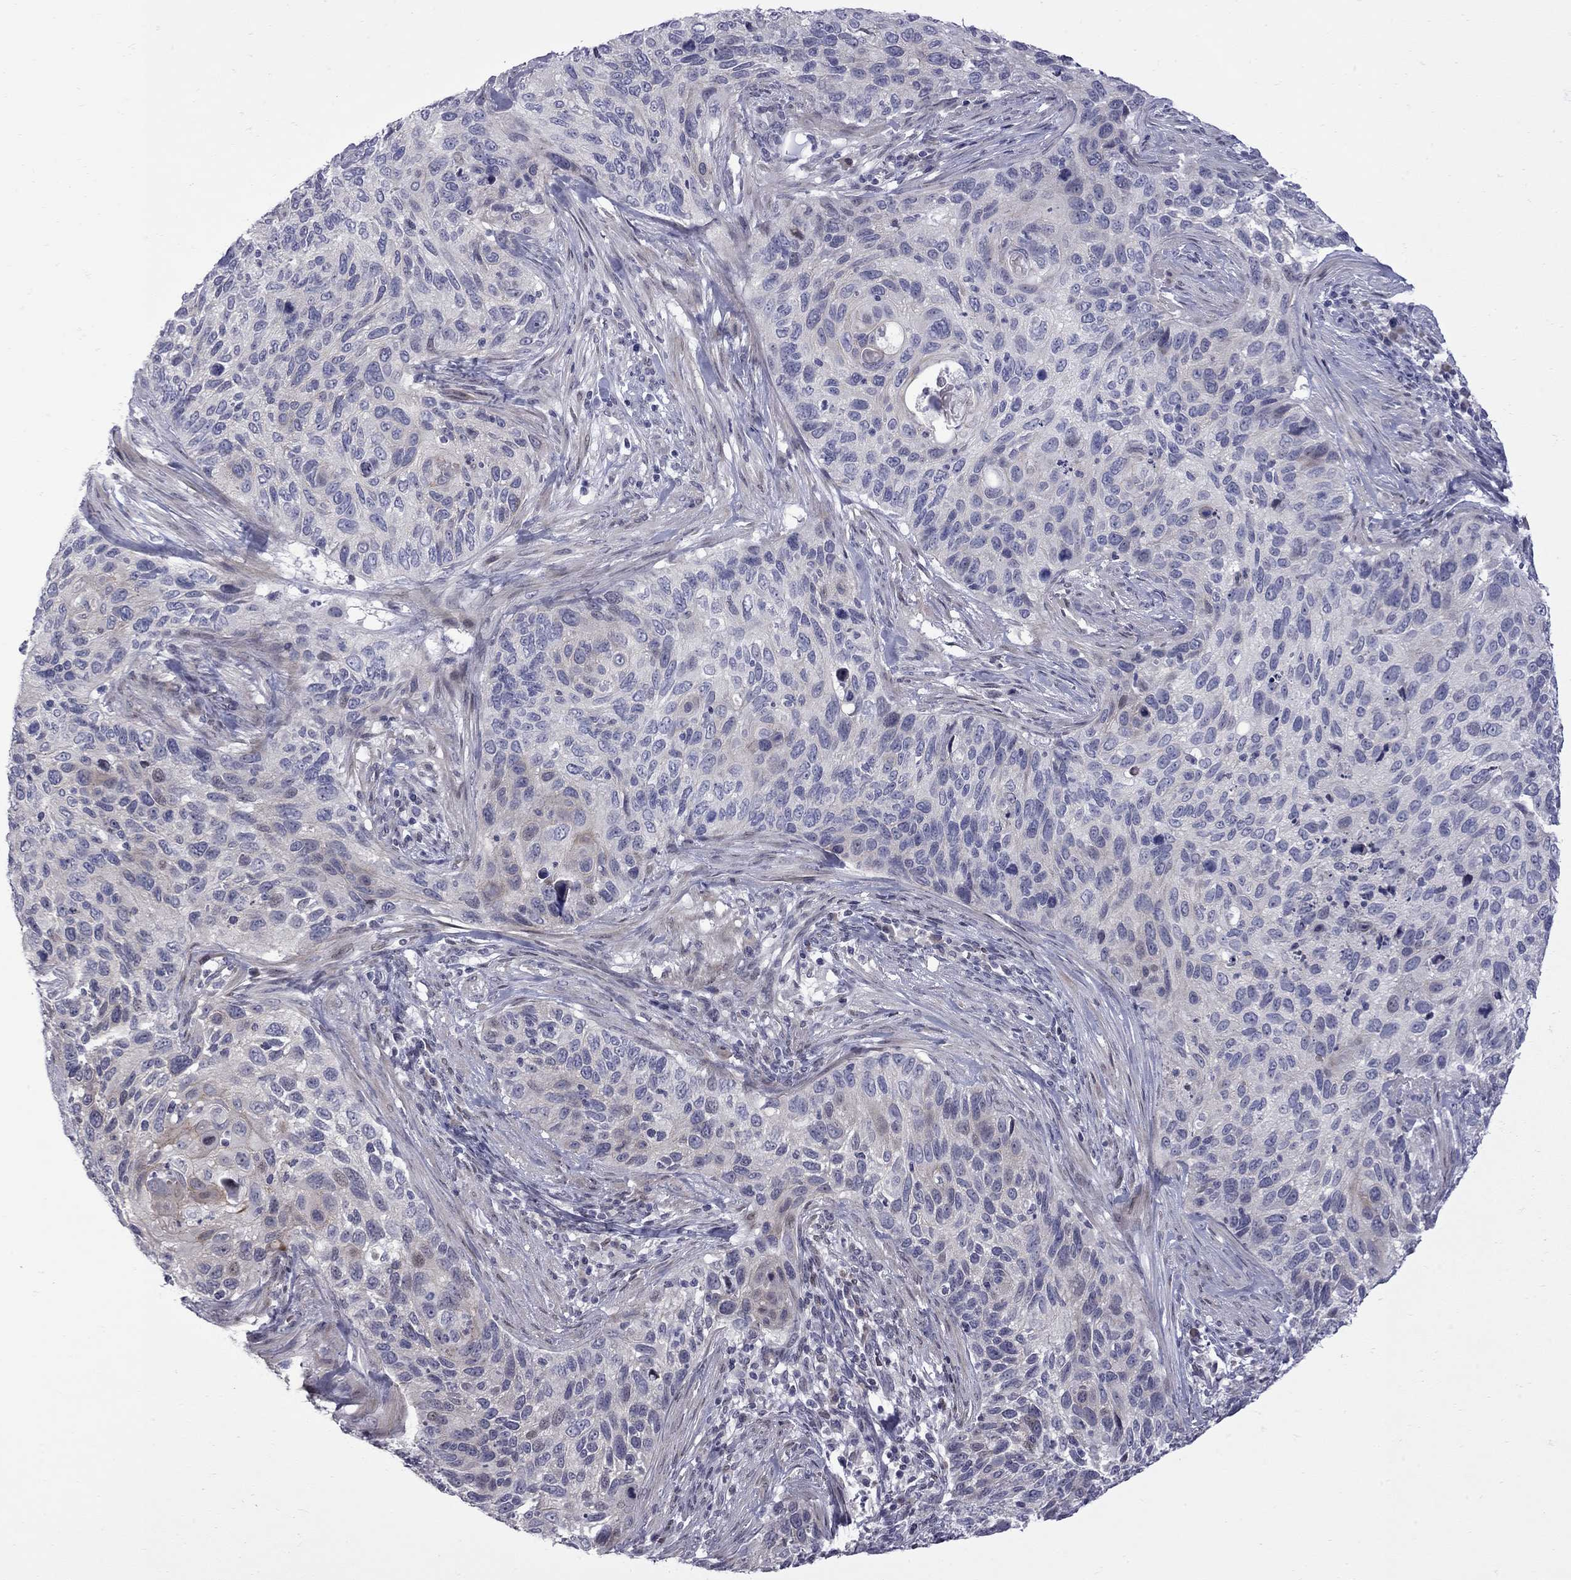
{"staining": {"intensity": "weak", "quantity": "25%-75%", "location": "cytoplasmic/membranous"}, "tissue": "cervical cancer", "cell_type": "Tumor cells", "image_type": "cancer", "snomed": [{"axis": "morphology", "description": "Squamous cell carcinoma, NOS"}, {"axis": "topography", "description": "Cervix"}], "caption": "Cervical cancer stained with DAB (3,3'-diaminobenzidine) immunohistochemistry displays low levels of weak cytoplasmic/membranous staining in approximately 25%-75% of tumor cells.", "gene": "NRARP", "patient": {"sex": "female", "age": 70}}